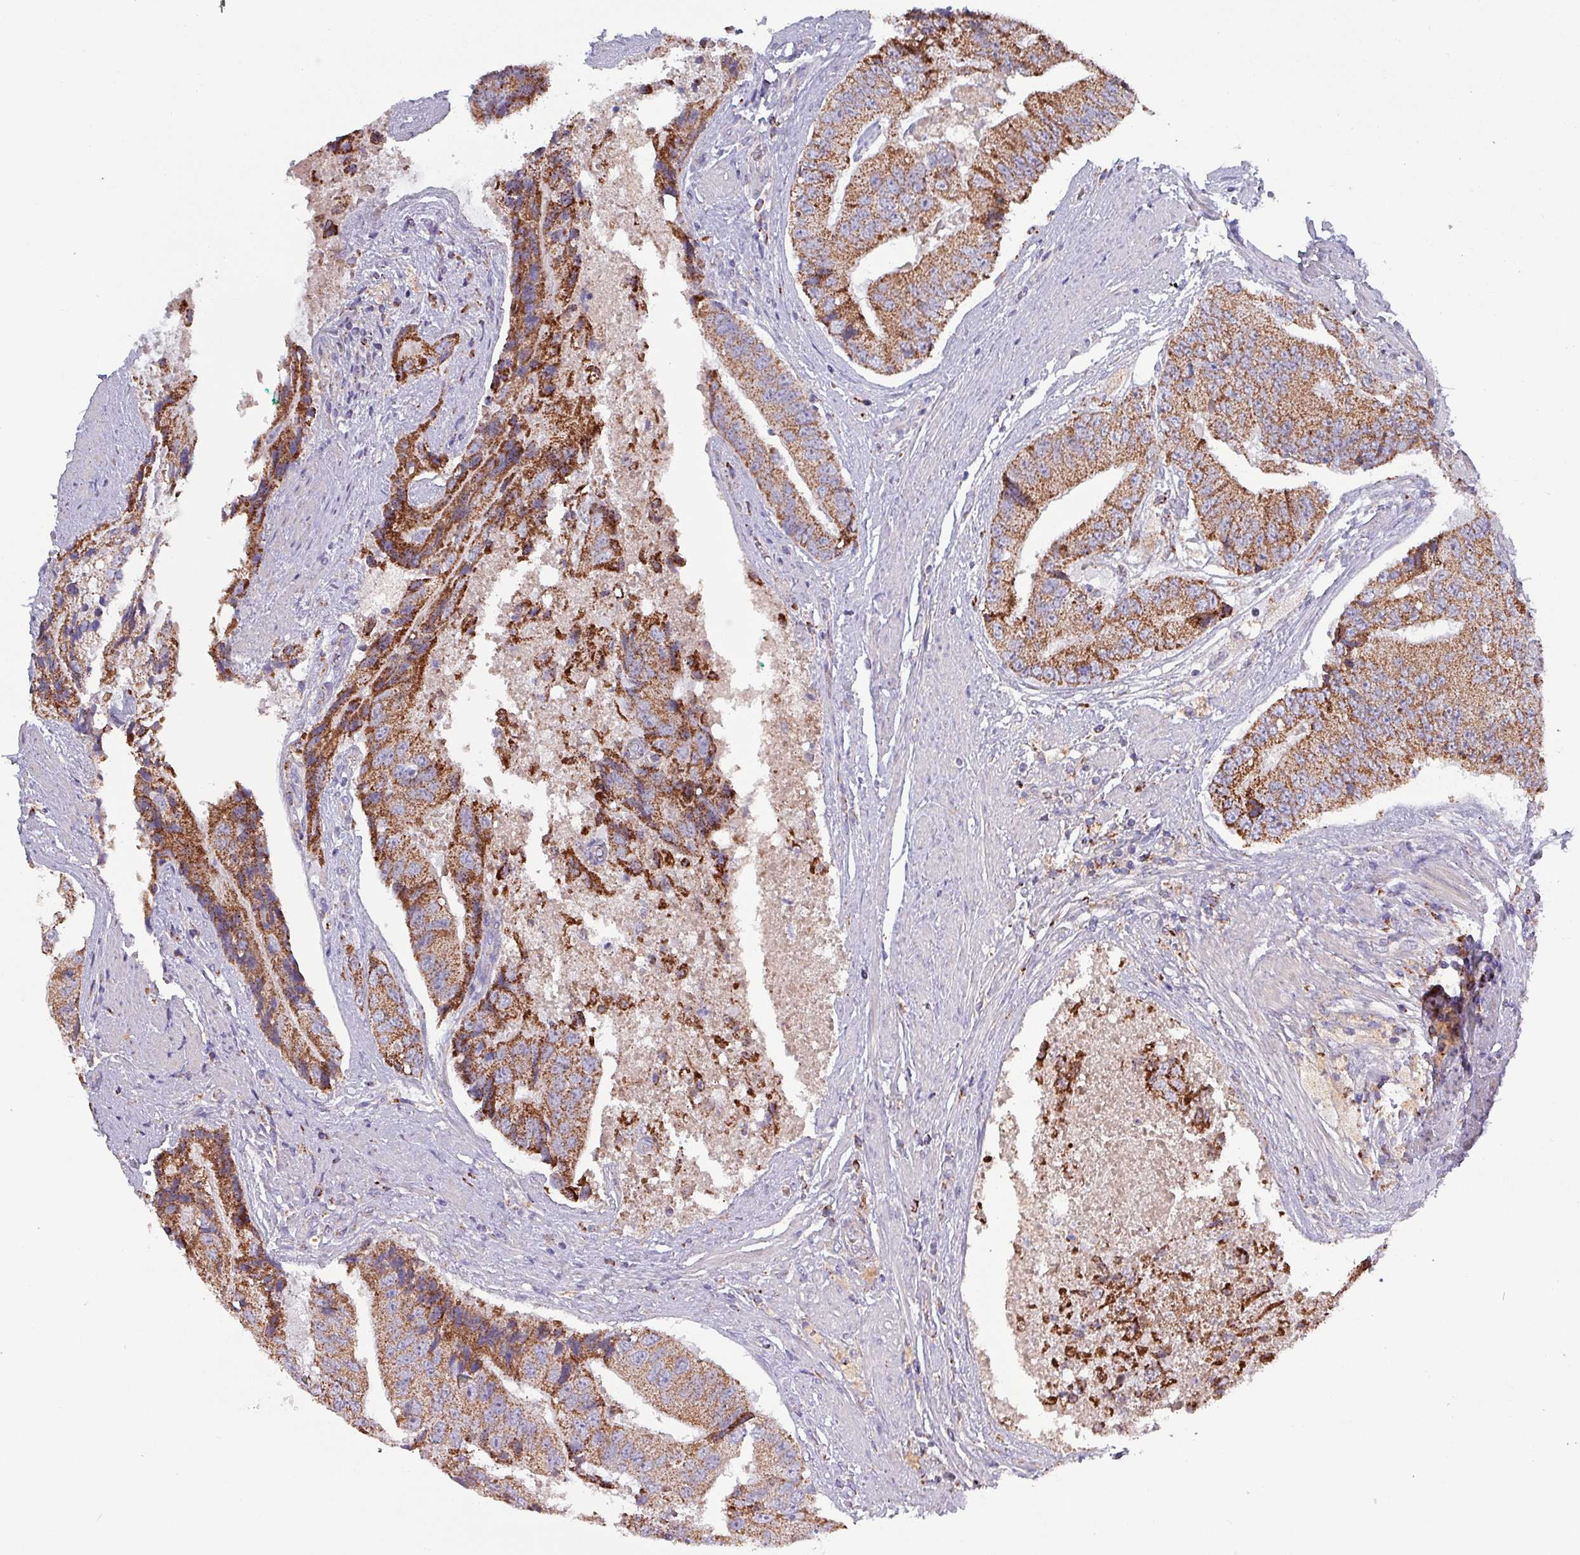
{"staining": {"intensity": "strong", "quantity": ">75%", "location": "cytoplasmic/membranous"}, "tissue": "prostate cancer", "cell_type": "Tumor cells", "image_type": "cancer", "snomed": [{"axis": "morphology", "description": "Adenocarcinoma, High grade"}, {"axis": "topography", "description": "Prostate"}], "caption": "DAB immunohistochemical staining of human prostate cancer displays strong cytoplasmic/membranous protein expression in about >75% of tumor cells. (DAB IHC with brightfield microscopy, high magnification).", "gene": "ZNF322", "patient": {"sex": "male", "age": 70}}